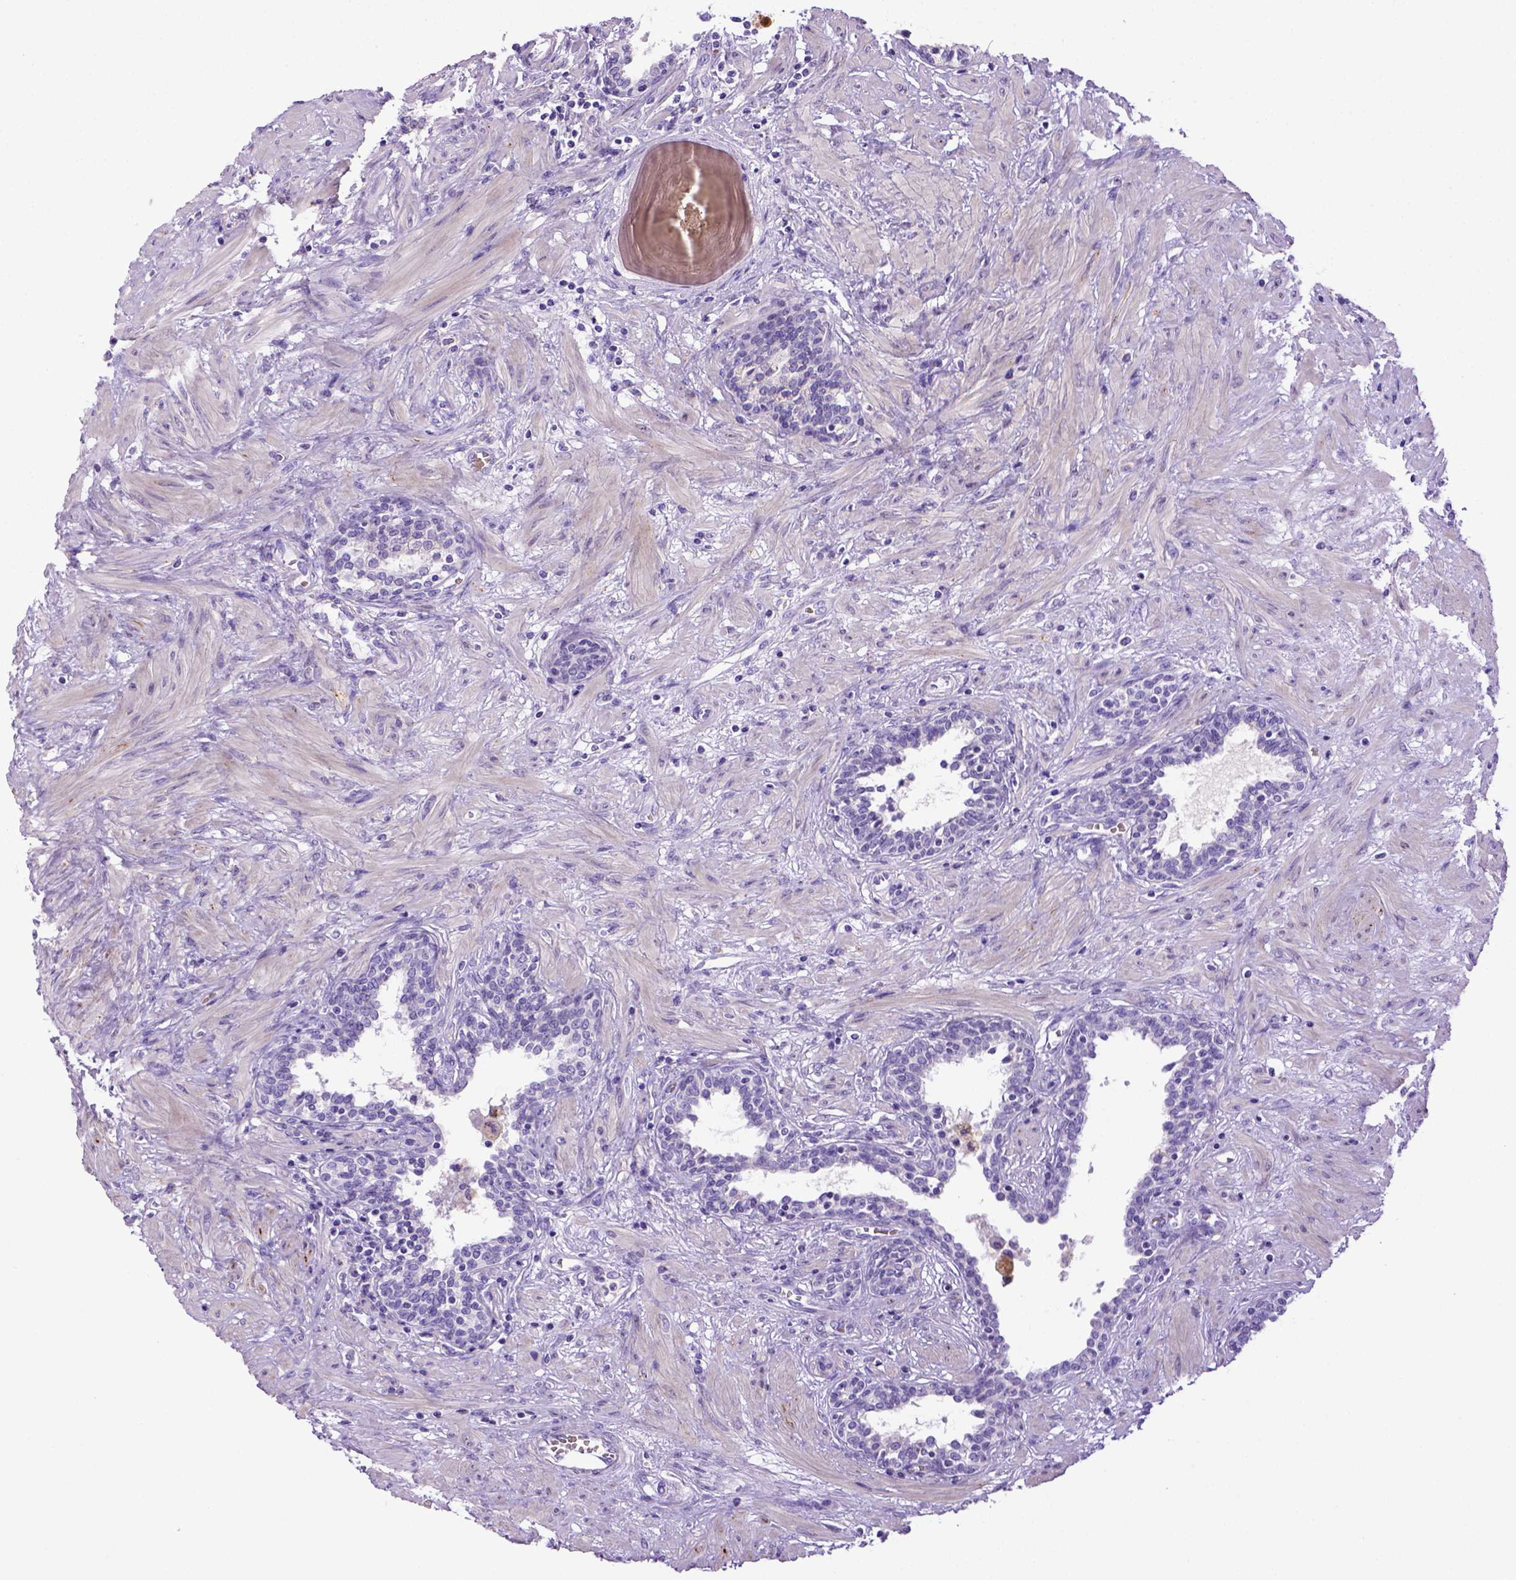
{"staining": {"intensity": "negative", "quantity": "none", "location": "none"}, "tissue": "prostate", "cell_type": "Glandular cells", "image_type": "normal", "snomed": [{"axis": "morphology", "description": "Normal tissue, NOS"}, {"axis": "topography", "description": "Prostate"}], "caption": "This is an IHC photomicrograph of normal prostate. There is no expression in glandular cells.", "gene": "BAAT", "patient": {"sex": "male", "age": 55}}